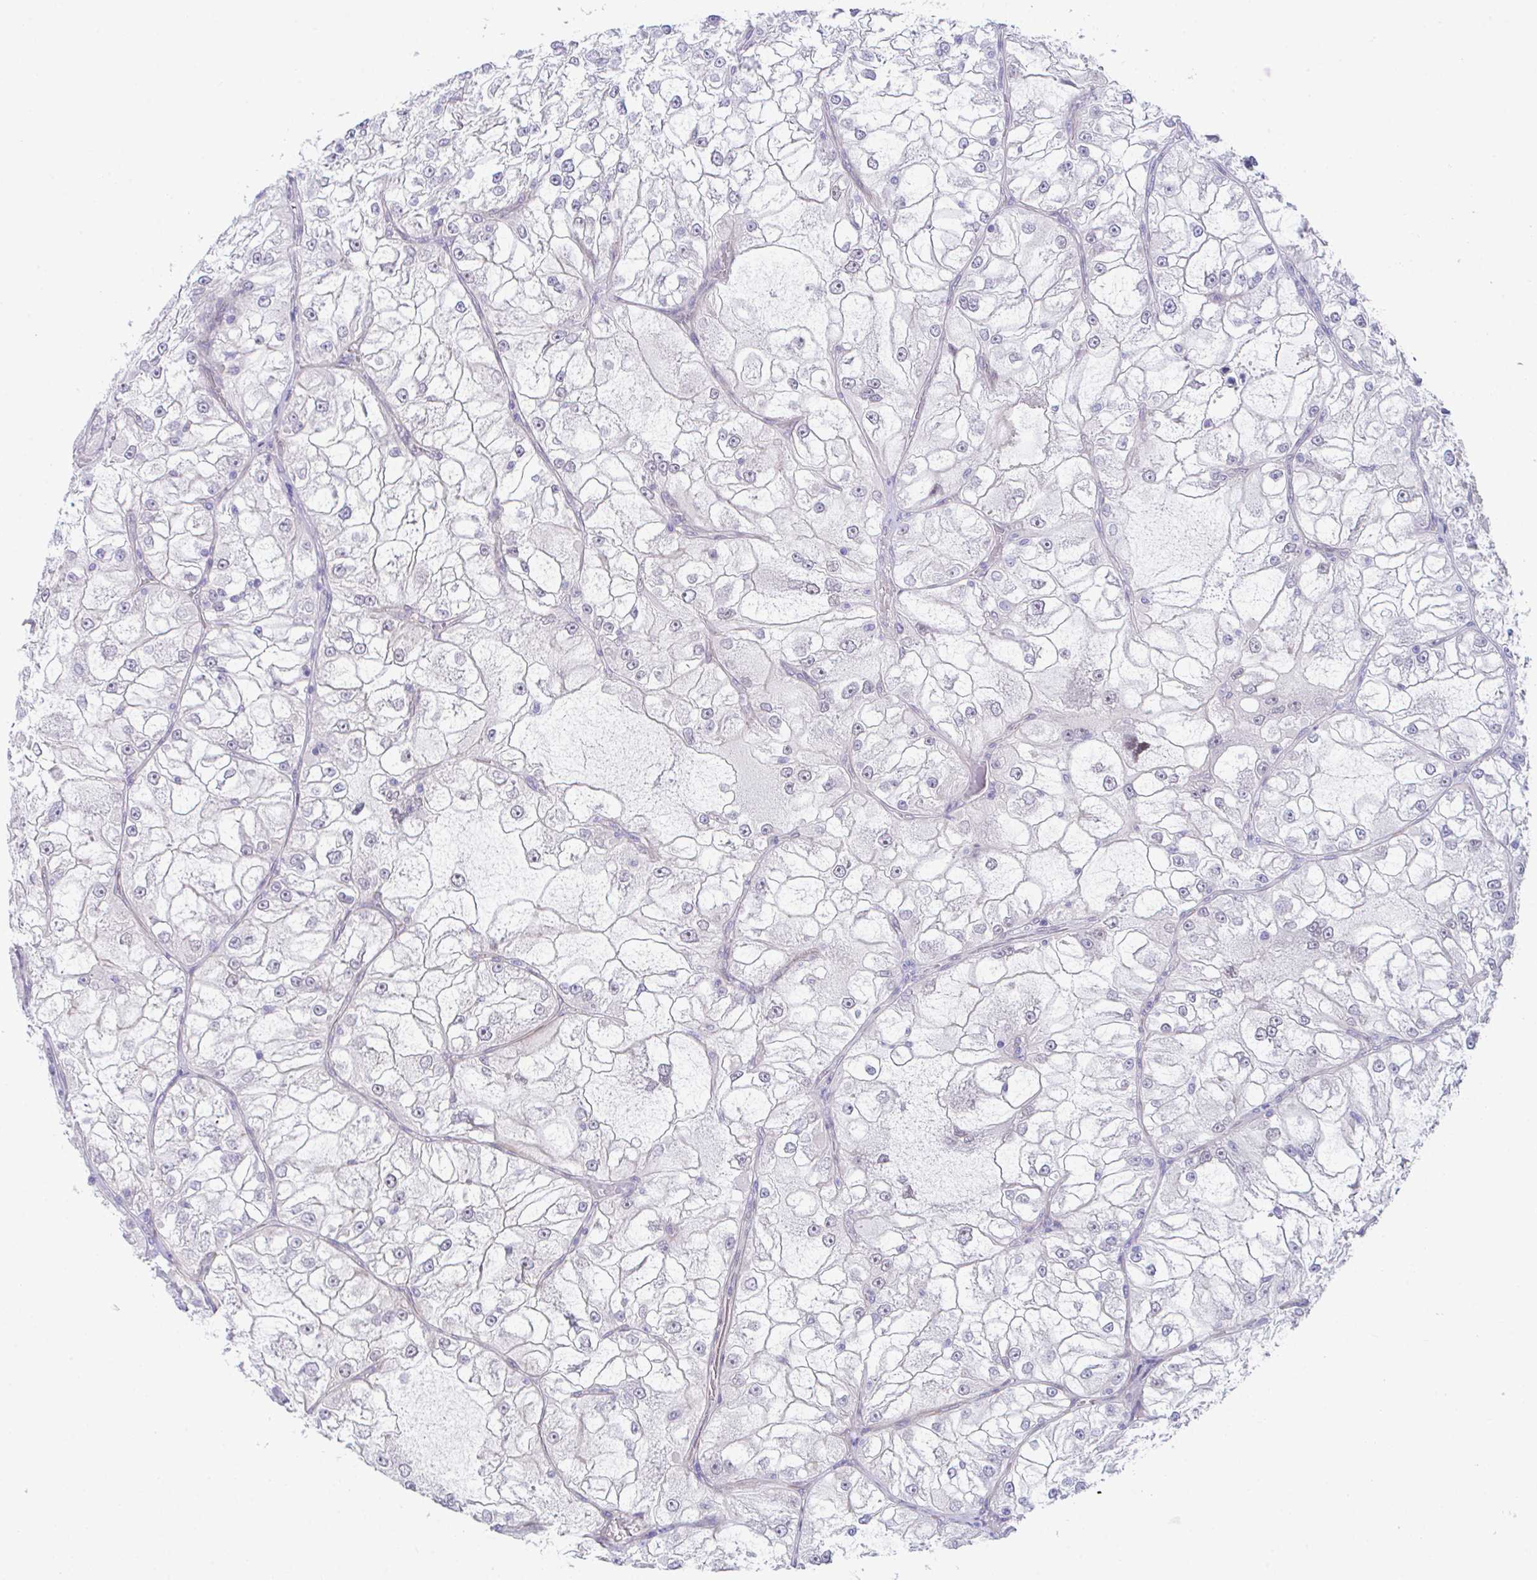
{"staining": {"intensity": "negative", "quantity": "none", "location": "none"}, "tissue": "renal cancer", "cell_type": "Tumor cells", "image_type": "cancer", "snomed": [{"axis": "morphology", "description": "Adenocarcinoma, NOS"}, {"axis": "topography", "description": "Kidney"}], "caption": "The photomicrograph demonstrates no significant staining in tumor cells of renal adenocarcinoma.", "gene": "ZBED3", "patient": {"sex": "female", "age": 72}}